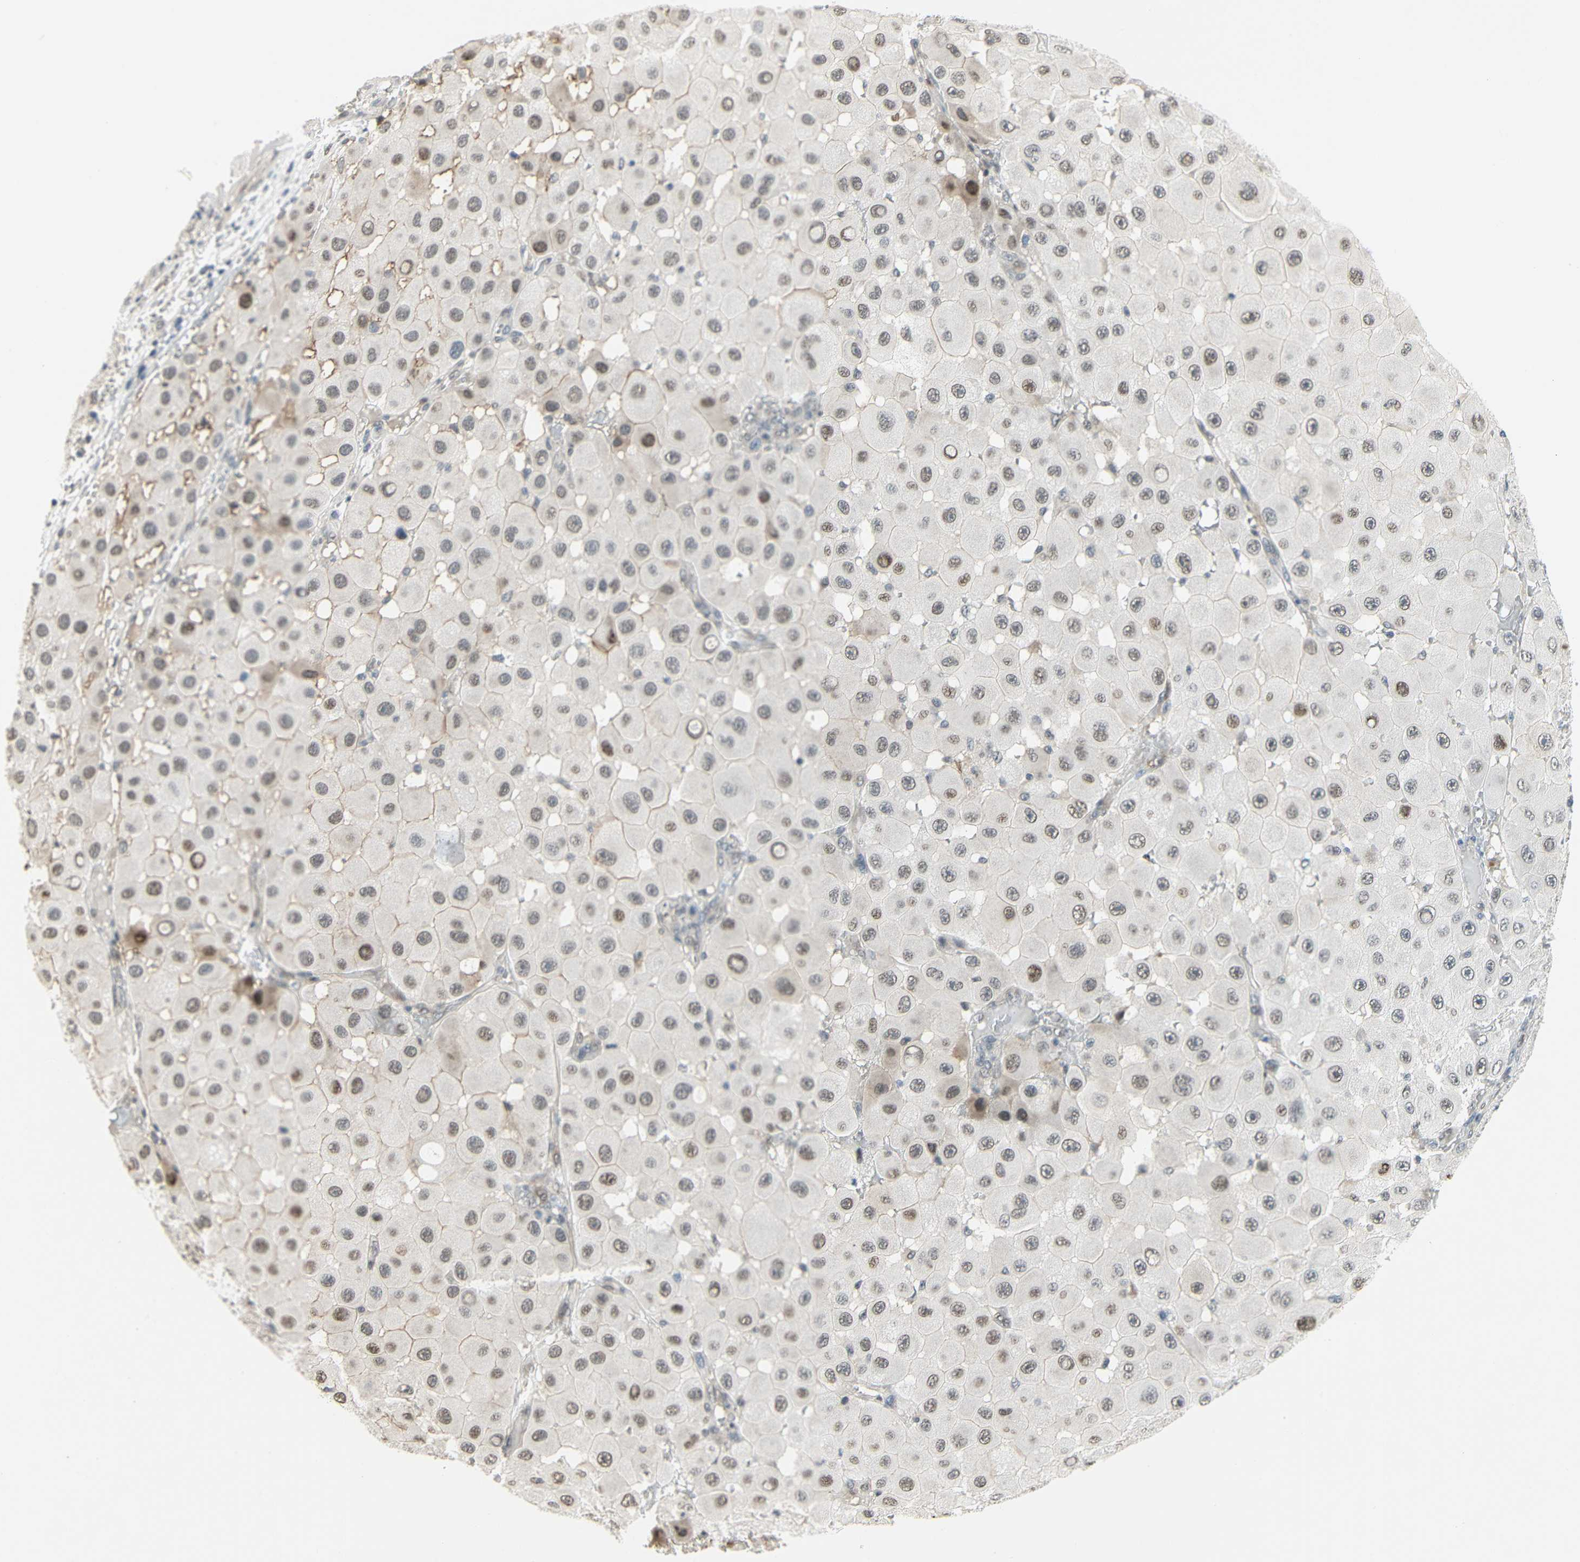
{"staining": {"intensity": "moderate", "quantity": "25%-75%", "location": "nuclear"}, "tissue": "melanoma", "cell_type": "Tumor cells", "image_type": "cancer", "snomed": [{"axis": "morphology", "description": "Malignant melanoma, NOS"}, {"axis": "topography", "description": "Skin"}], "caption": "A brown stain highlights moderate nuclear expression of a protein in human malignant melanoma tumor cells.", "gene": "IMPG2", "patient": {"sex": "female", "age": 81}}